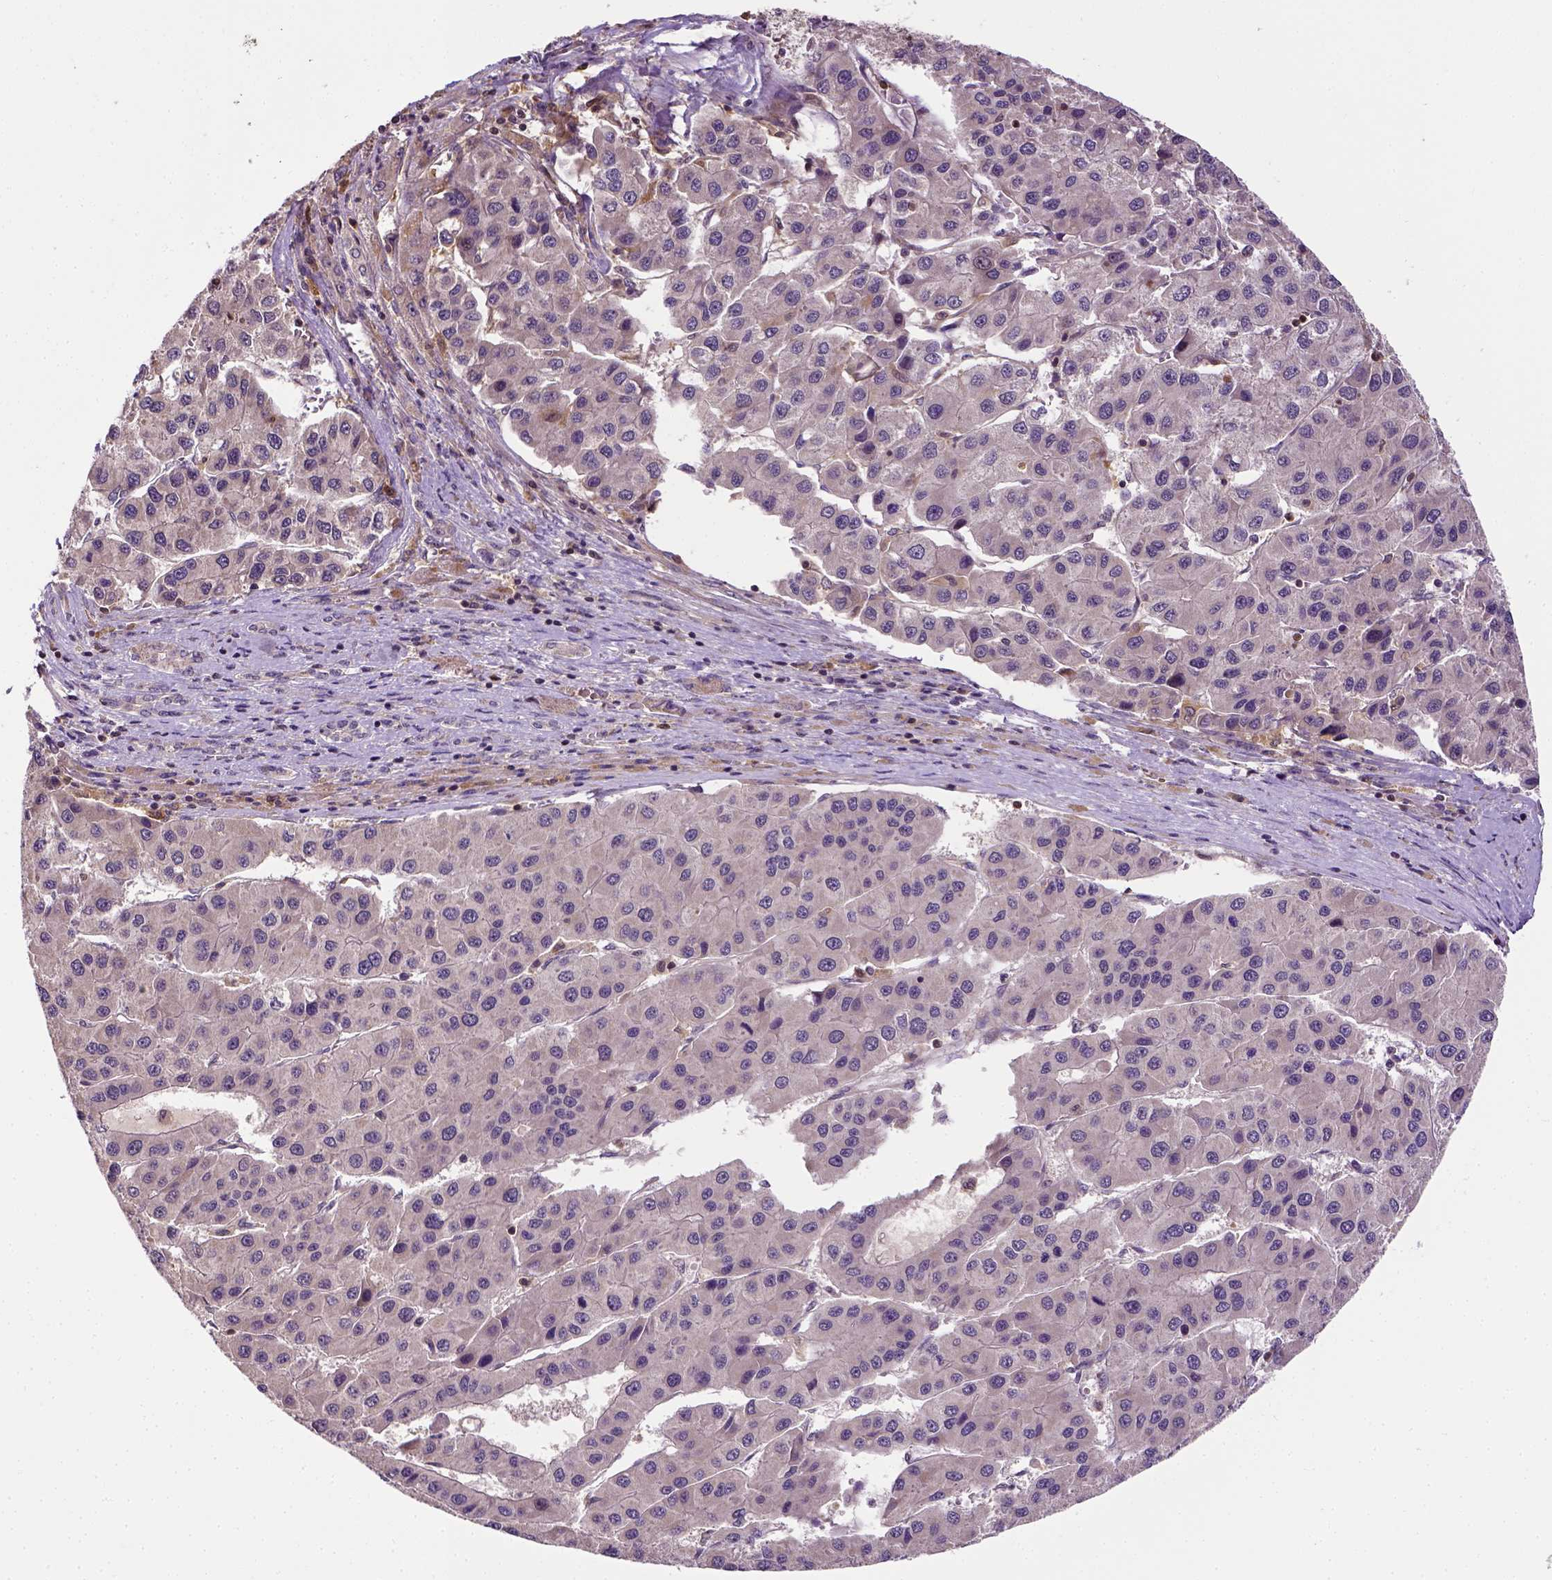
{"staining": {"intensity": "negative", "quantity": "none", "location": "none"}, "tissue": "liver cancer", "cell_type": "Tumor cells", "image_type": "cancer", "snomed": [{"axis": "morphology", "description": "Carcinoma, Hepatocellular, NOS"}, {"axis": "topography", "description": "Liver"}], "caption": "The histopathology image demonstrates no staining of tumor cells in liver cancer. (Immunohistochemistry, brightfield microscopy, high magnification).", "gene": "MATK", "patient": {"sex": "male", "age": 73}}